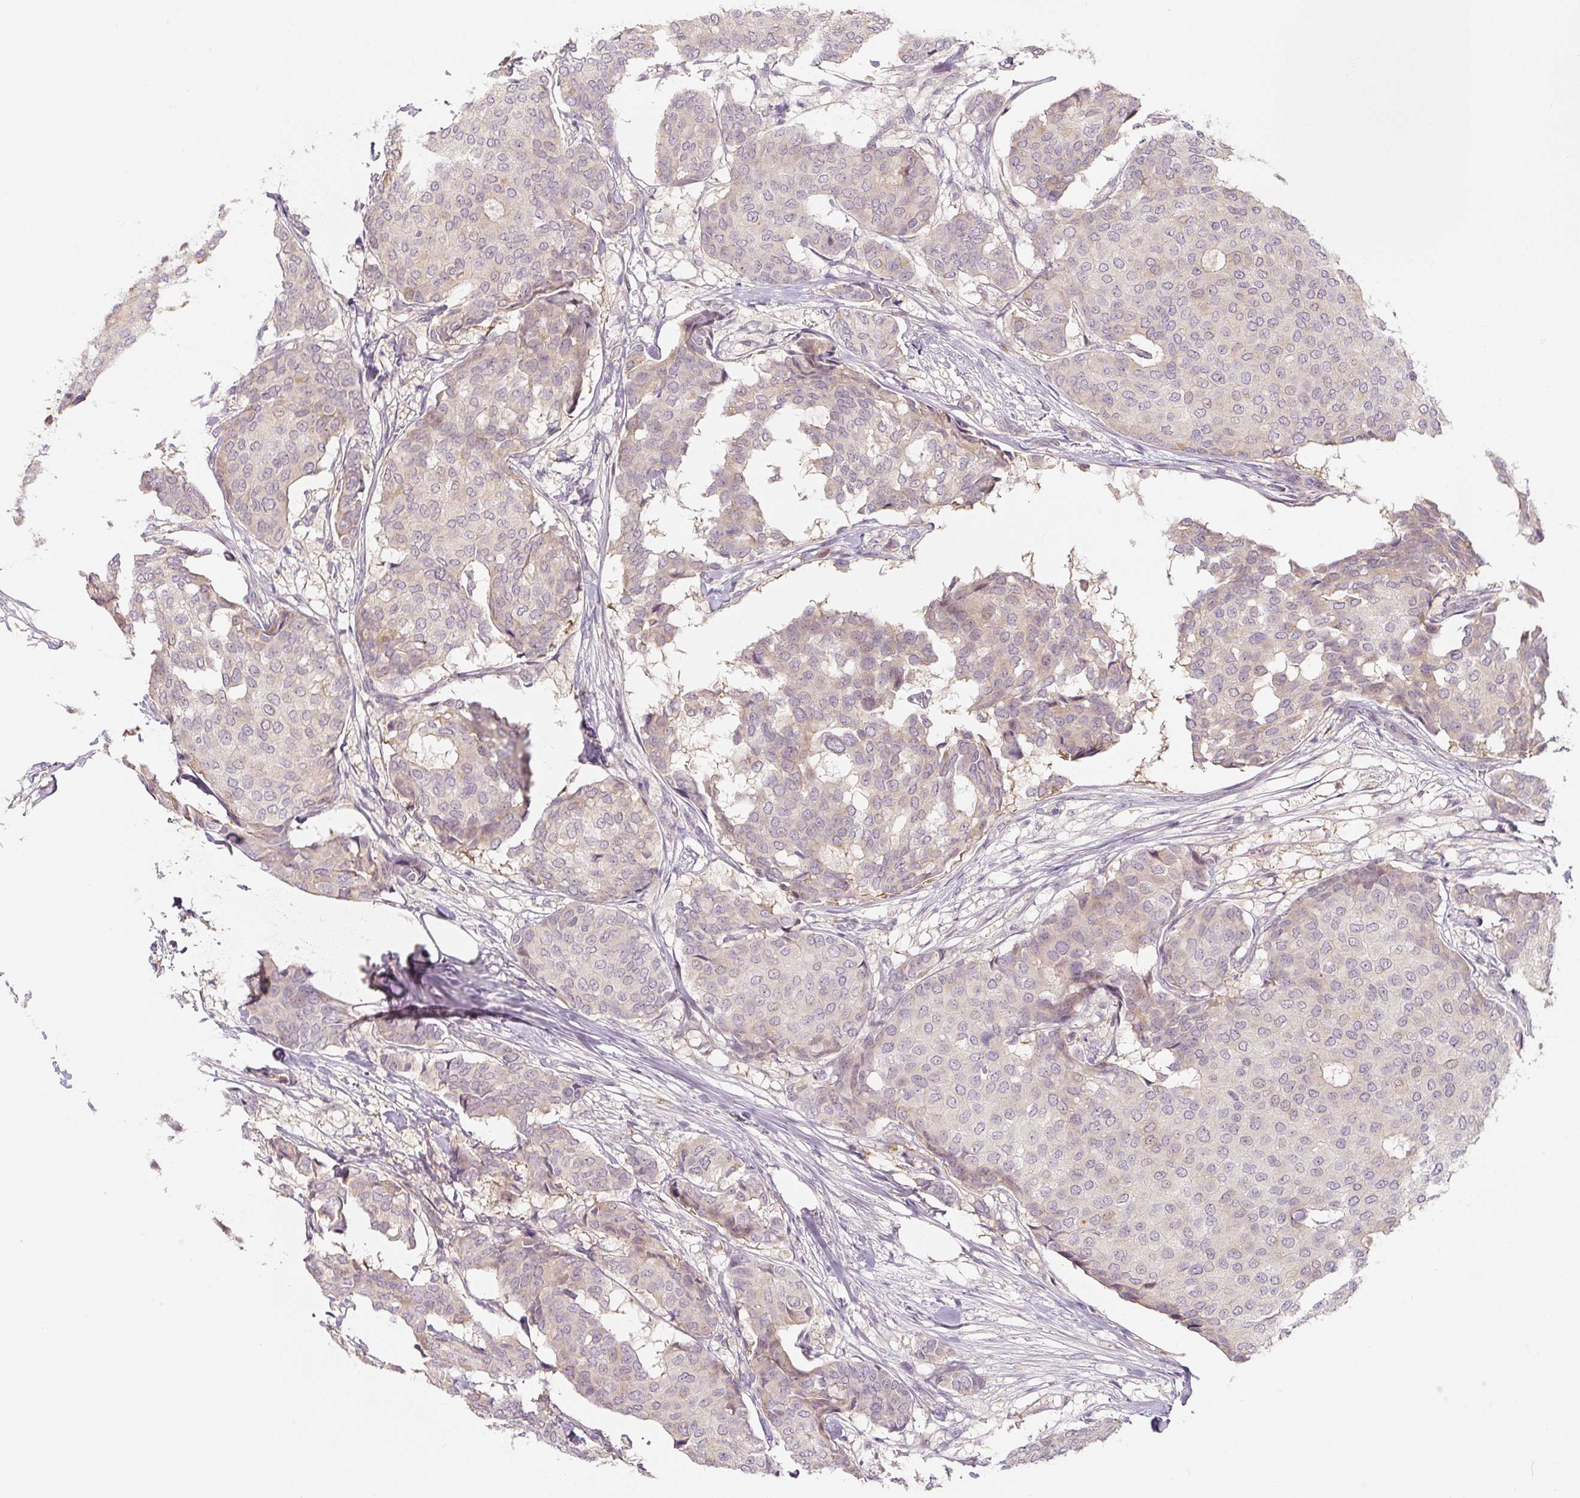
{"staining": {"intensity": "weak", "quantity": "<25%", "location": "cytoplasmic/membranous"}, "tissue": "breast cancer", "cell_type": "Tumor cells", "image_type": "cancer", "snomed": [{"axis": "morphology", "description": "Duct carcinoma"}, {"axis": "topography", "description": "Breast"}], "caption": "Breast infiltrating ductal carcinoma was stained to show a protein in brown. There is no significant staining in tumor cells.", "gene": "PWWP3B", "patient": {"sex": "female", "age": 75}}